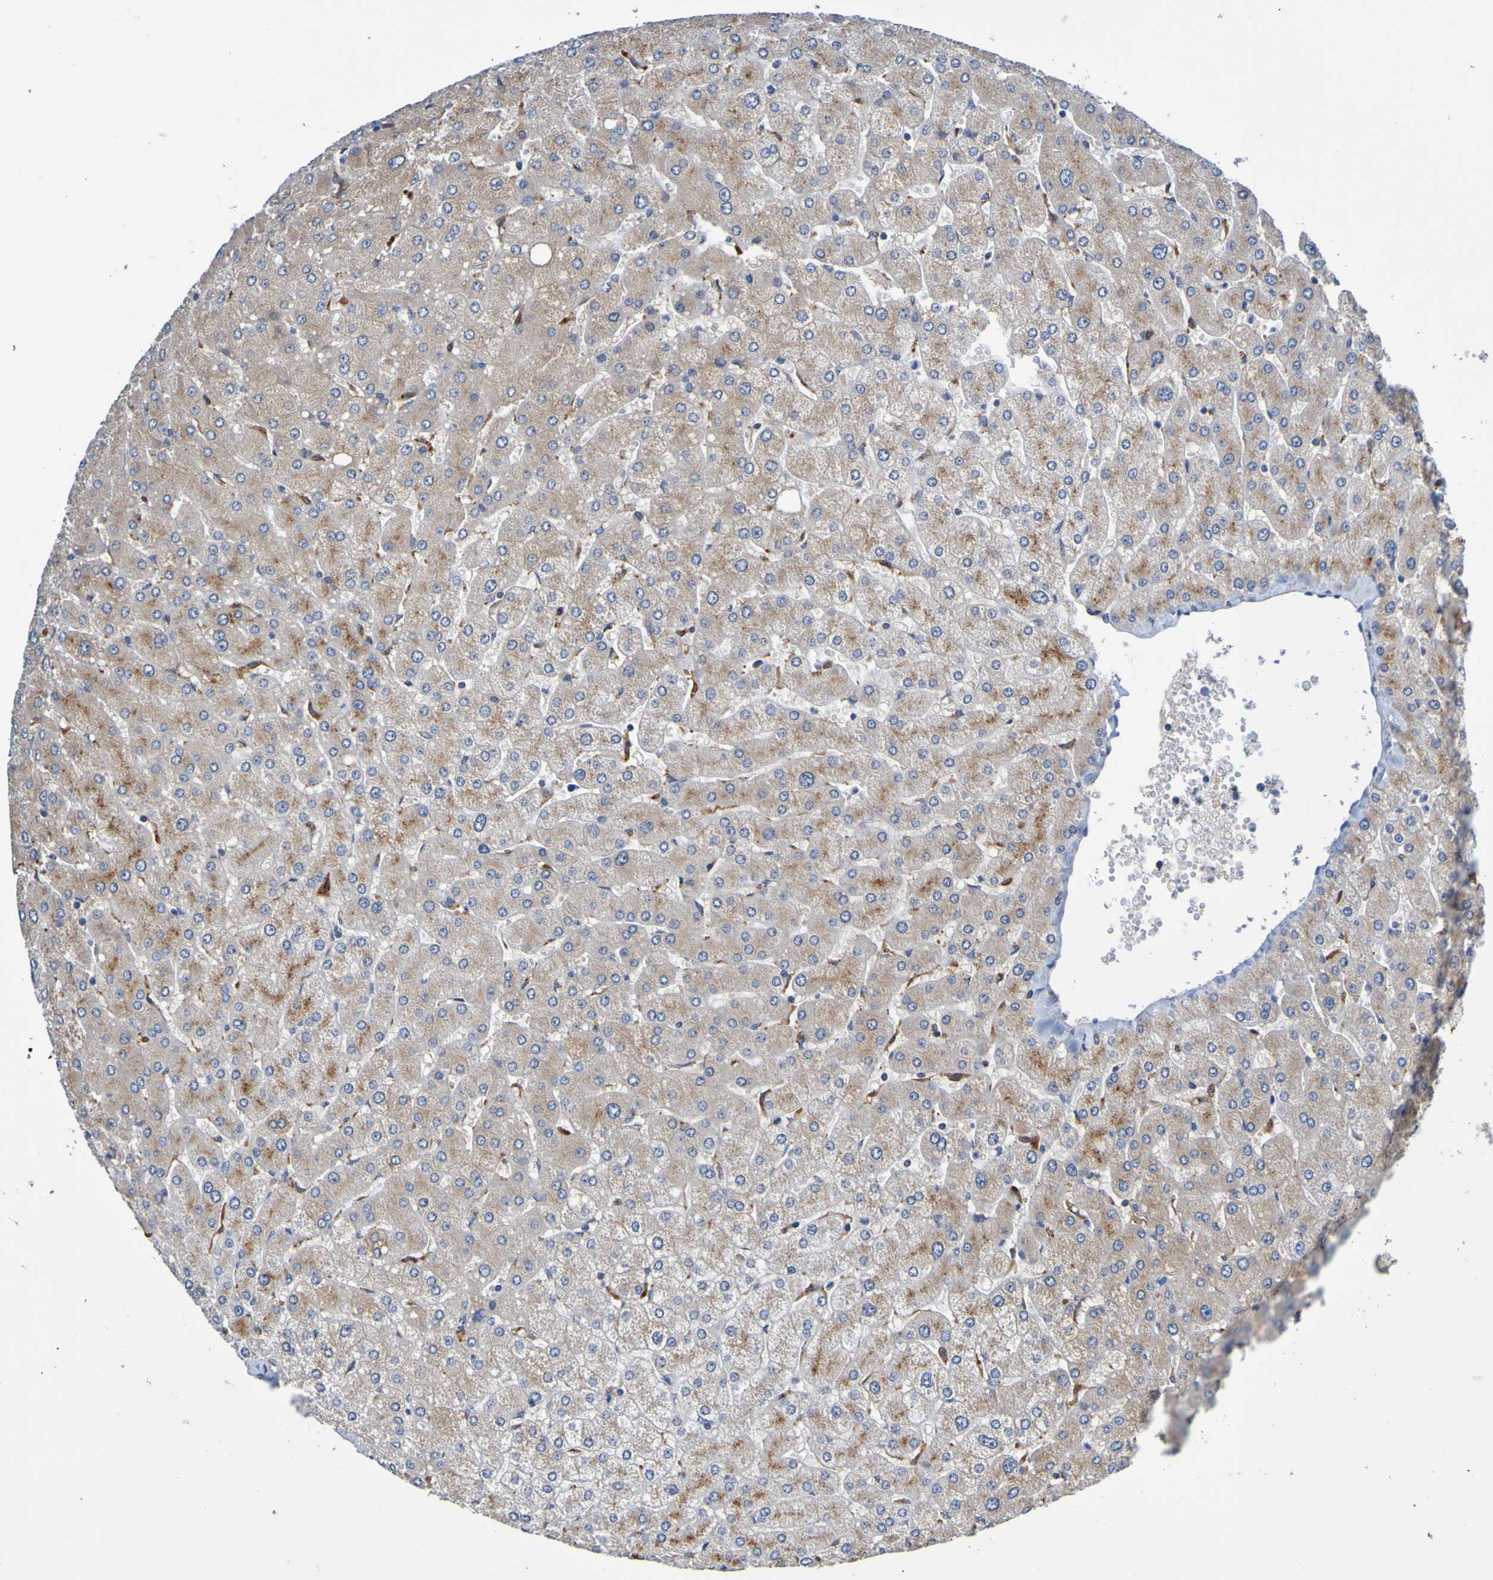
{"staining": {"intensity": "negative", "quantity": "none", "location": "none"}, "tissue": "liver", "cell_type": "Cholangiocytes", "image_type": "normal", "snomed": [{"axis": "morphology", "description": "Normal tissue, NOS"}, {"axis": "topography", "description": "Liver"}], "caption": "A histopathology image of liver stained for a protein demonstrates no brown staining in cholangiocytes. (IHC, brightfield microscopy, high magnification).", "gene": "METAP2", "patient": {"sex": "male", "age": 55}}